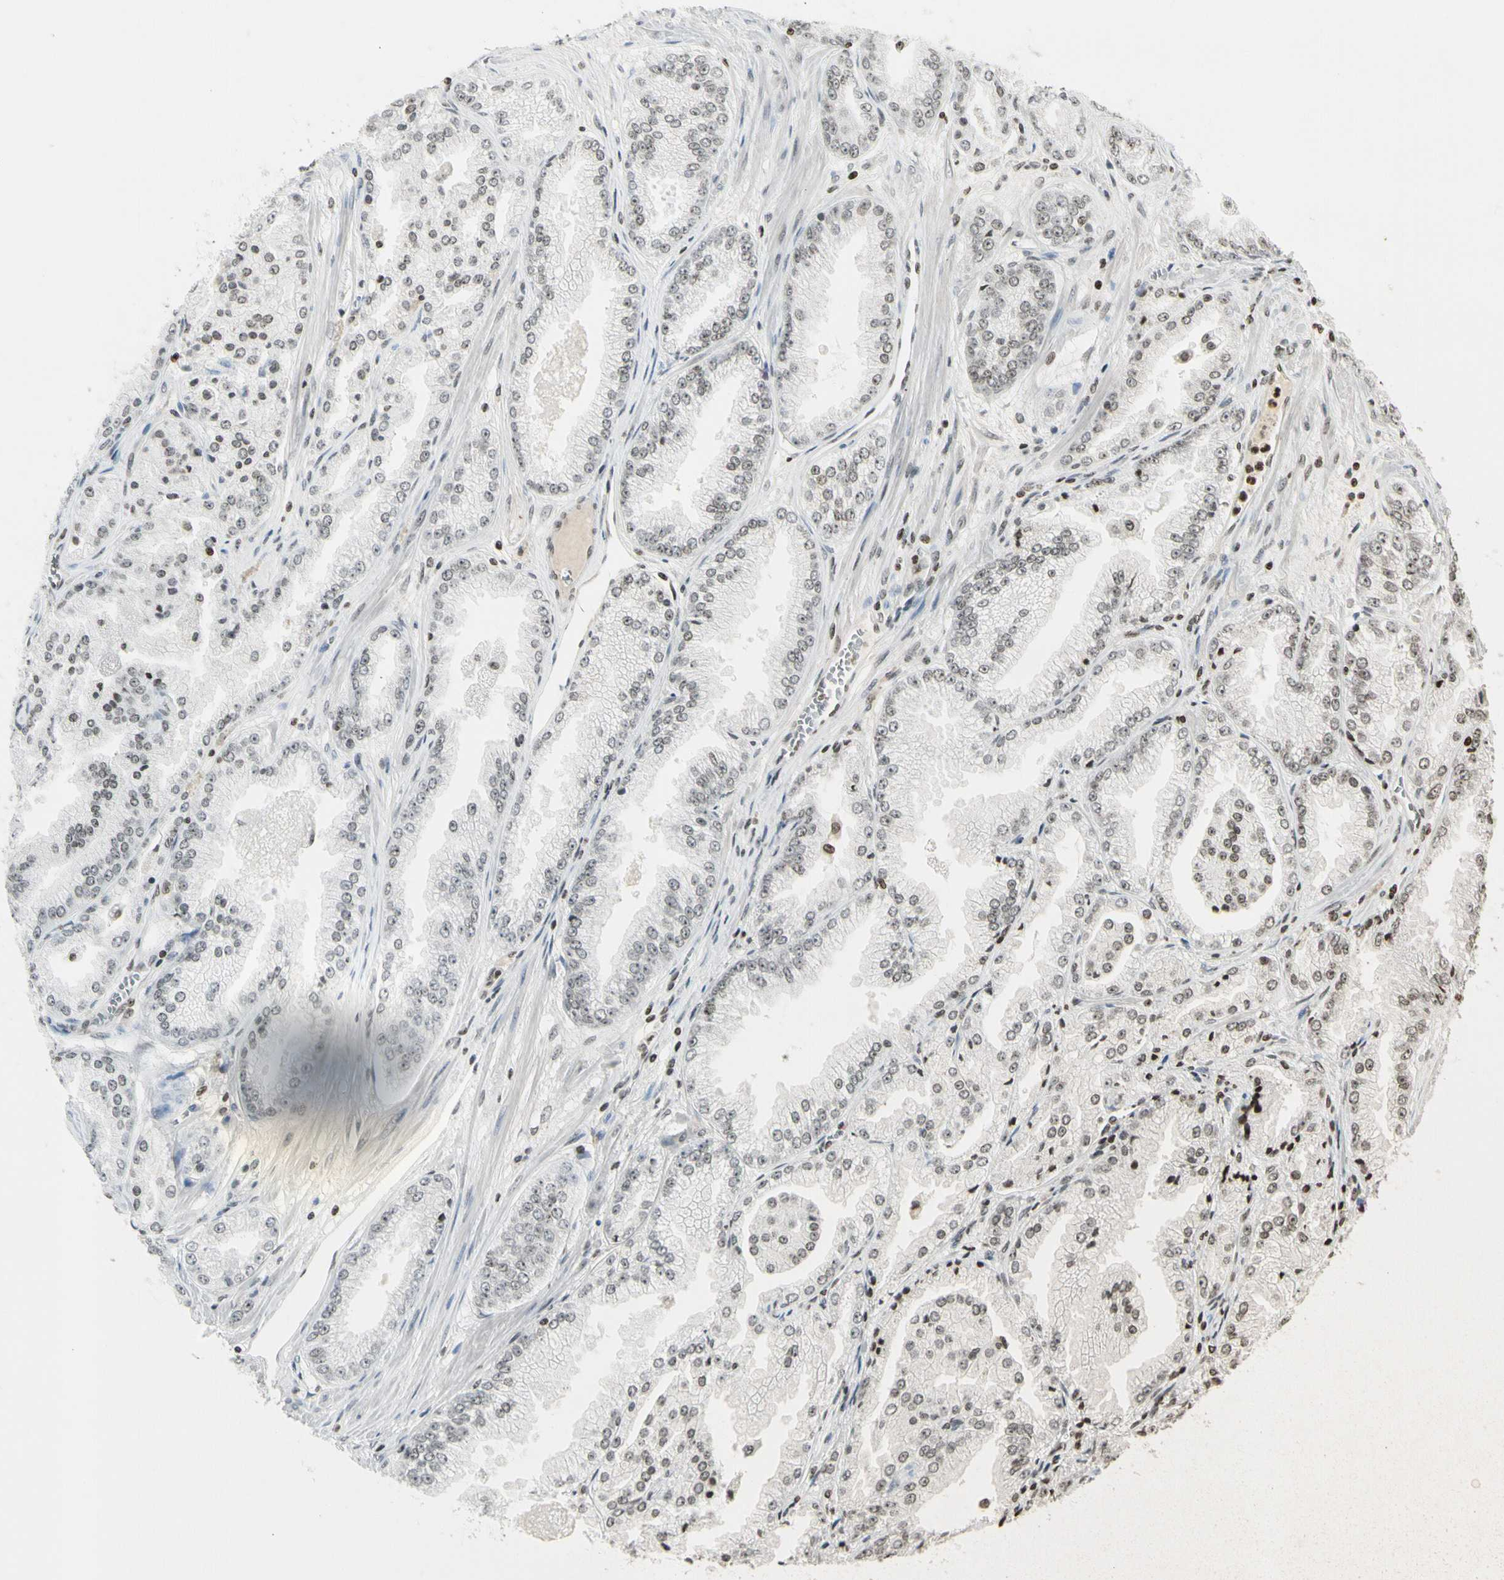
{"staining": {"intensity": "weak", "quantity": "25%-75%", "location": "nuclear"}, "tissue": "prostate cancer", "cell_type": "Tumor cells", "image_type": "cancer", "snomed": [{"axis": "morphology", "description": "Adenocarcinoma, High grade"}, {"axis": "topography", "description": "Prostate"}], "caption": "There is low levels of weak nuclear expression in tumor cells of prostate cancer (adenocarcinoma (high-grade)), as demonstrated by immunohistochemical staining (brown color).", "gene": "RORA", "patient": {"sex": "male", "age": 61}}